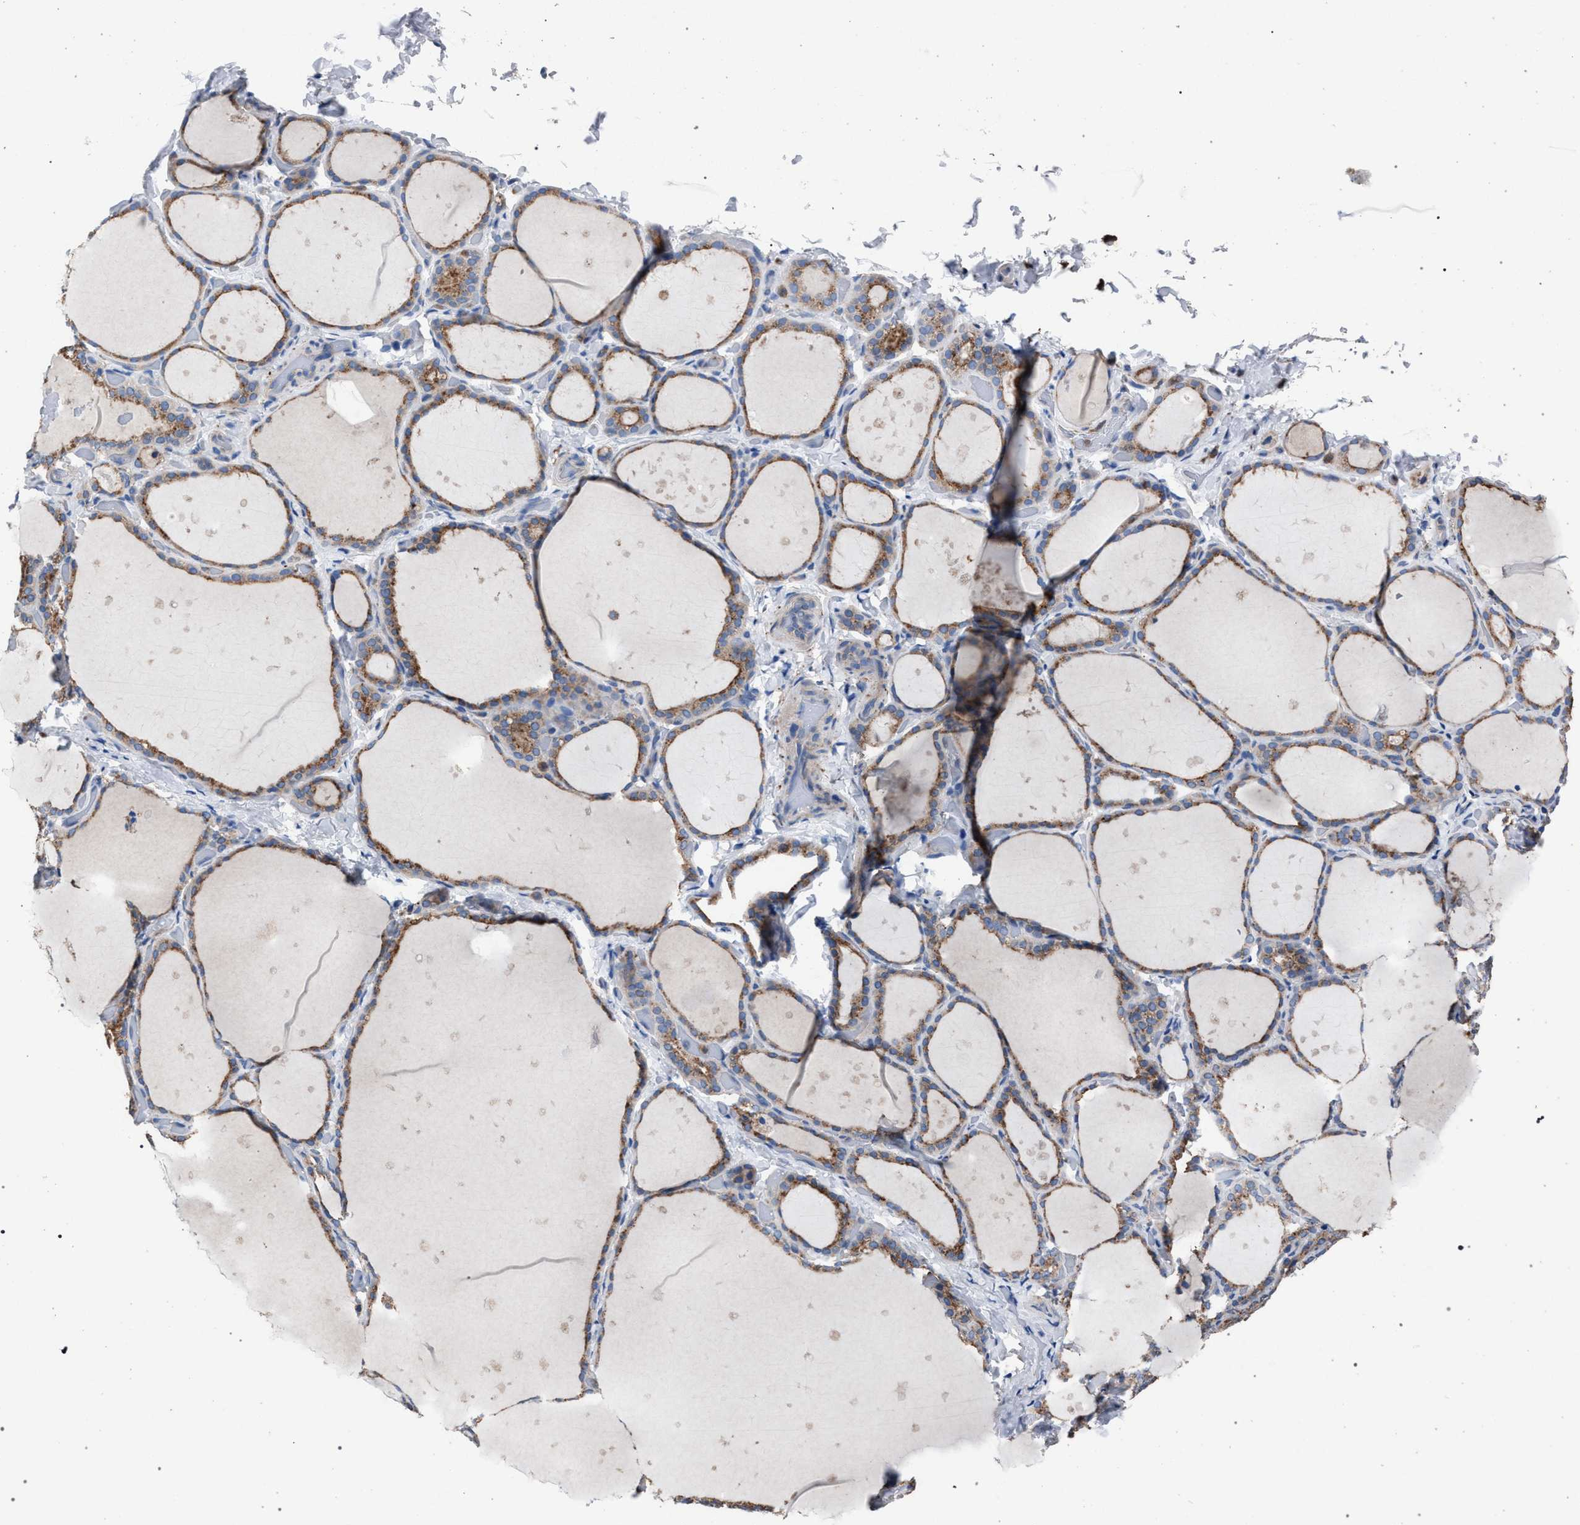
{"staining": {"intensity": "moderate", "quantity": ">75%", "location": "cytoplasmic/membranous"}, "tissue": "thyroid gland", "cell_type": "Glandular cells", "image_type": "normal", "snomed": [{"axis": "morphology", "description": "Normal tissue, NOS"}, {"axis": "topography", "description": "Thyroid gland"}], "caption": "A brown stain labels moderate cytoplasmic/membranous staining of a protein in glandular cells of benign thyroid gland. (brown staining indicates protein expression, while blue staining denotes nuclei).", "gene": "ATP6V0A1", "patient": {"sex": "female", "age": 44}}